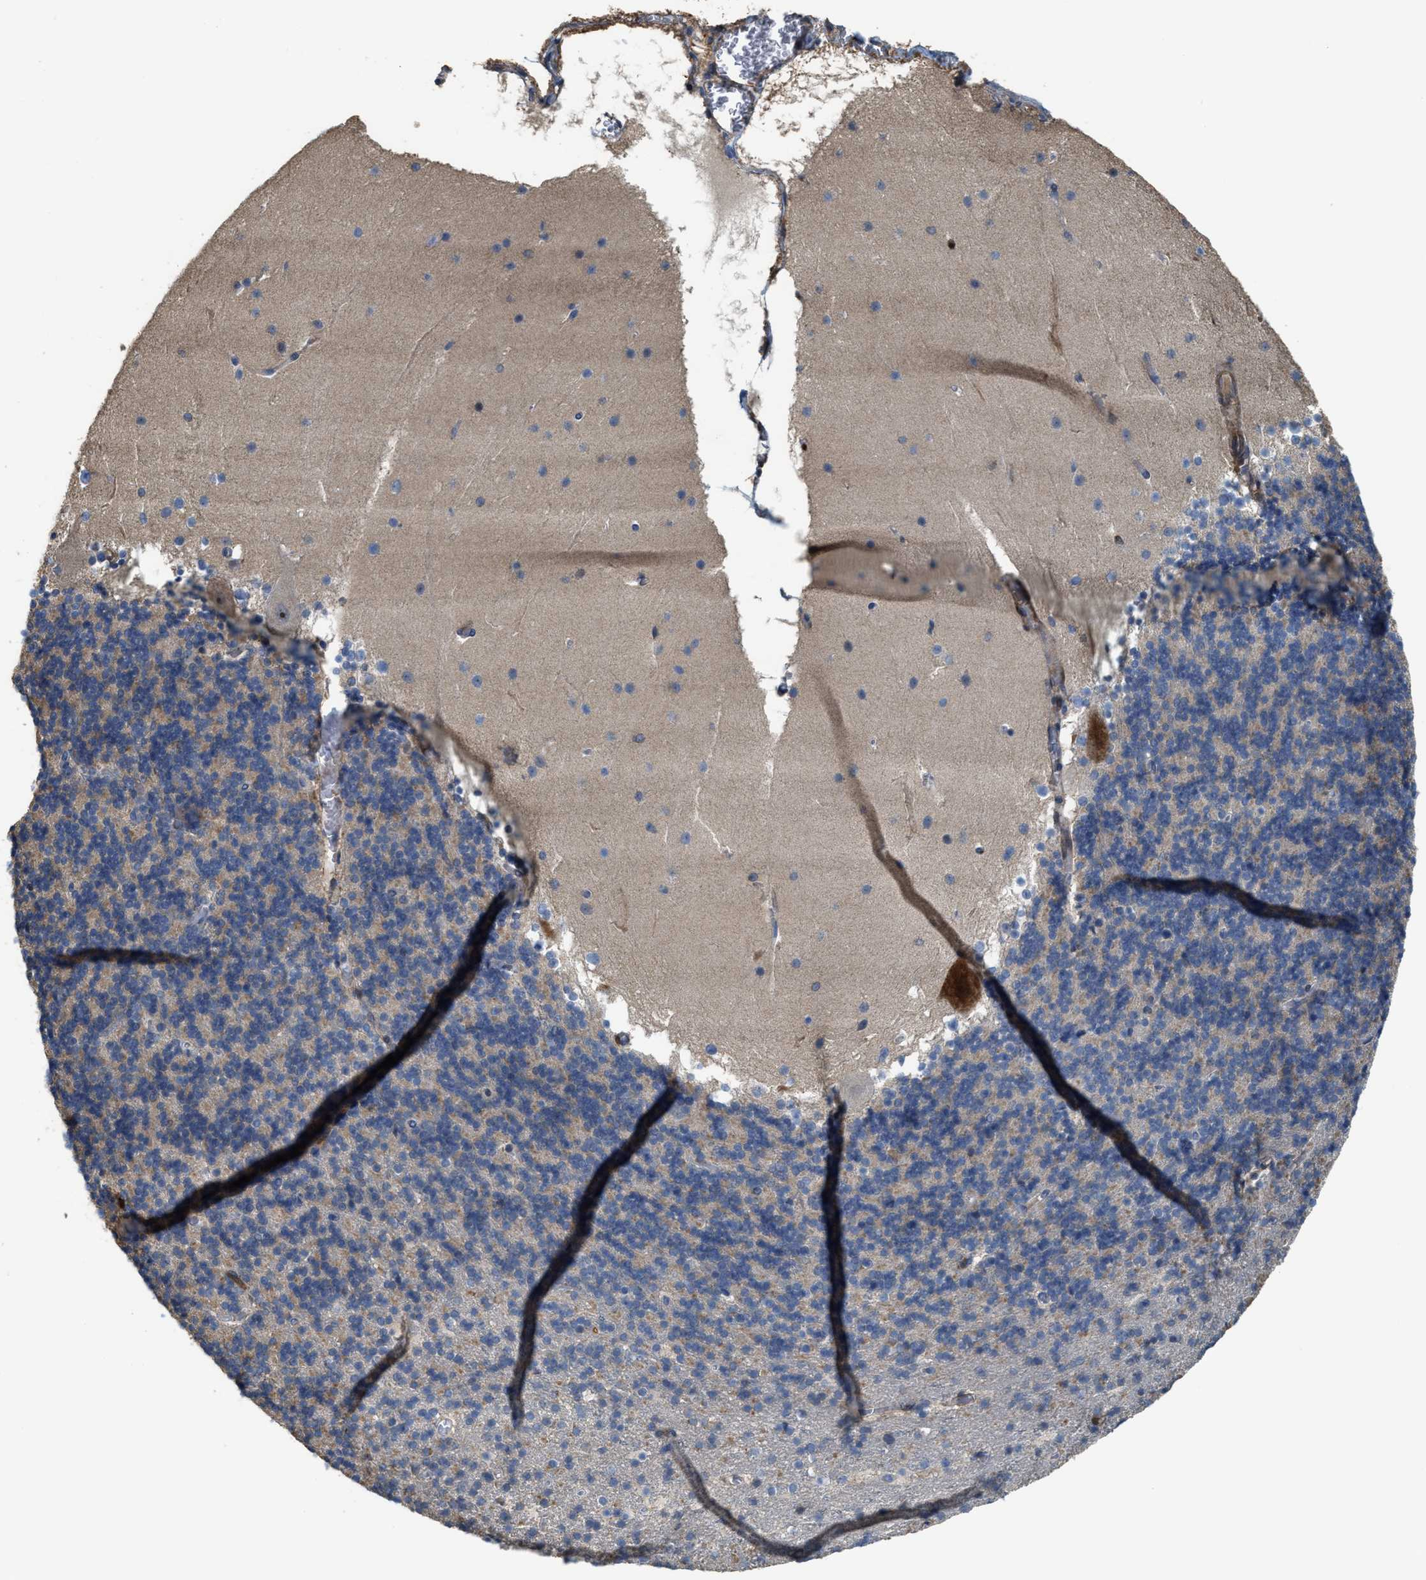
{"staining": {"intensity": "negative", "quantity": "none", "location": "none"}, "tissue": "cerebellum", "cell_type": "Cells in granular layer", "image_type": "normal", "snomed": [{"axis": "morphology", "description": "Normal tissue, NOS"}, {"axis": "topography", "description": "Cerebellum"}], "caption": "DAB (3,3'-diaminobenzidine) immunohistochemical staining of normal human cerebellum reveals no significant positivity in cells in granular layer.", "gene": "SERPINB5", "patient": {"sex": "male", "age": 45}}